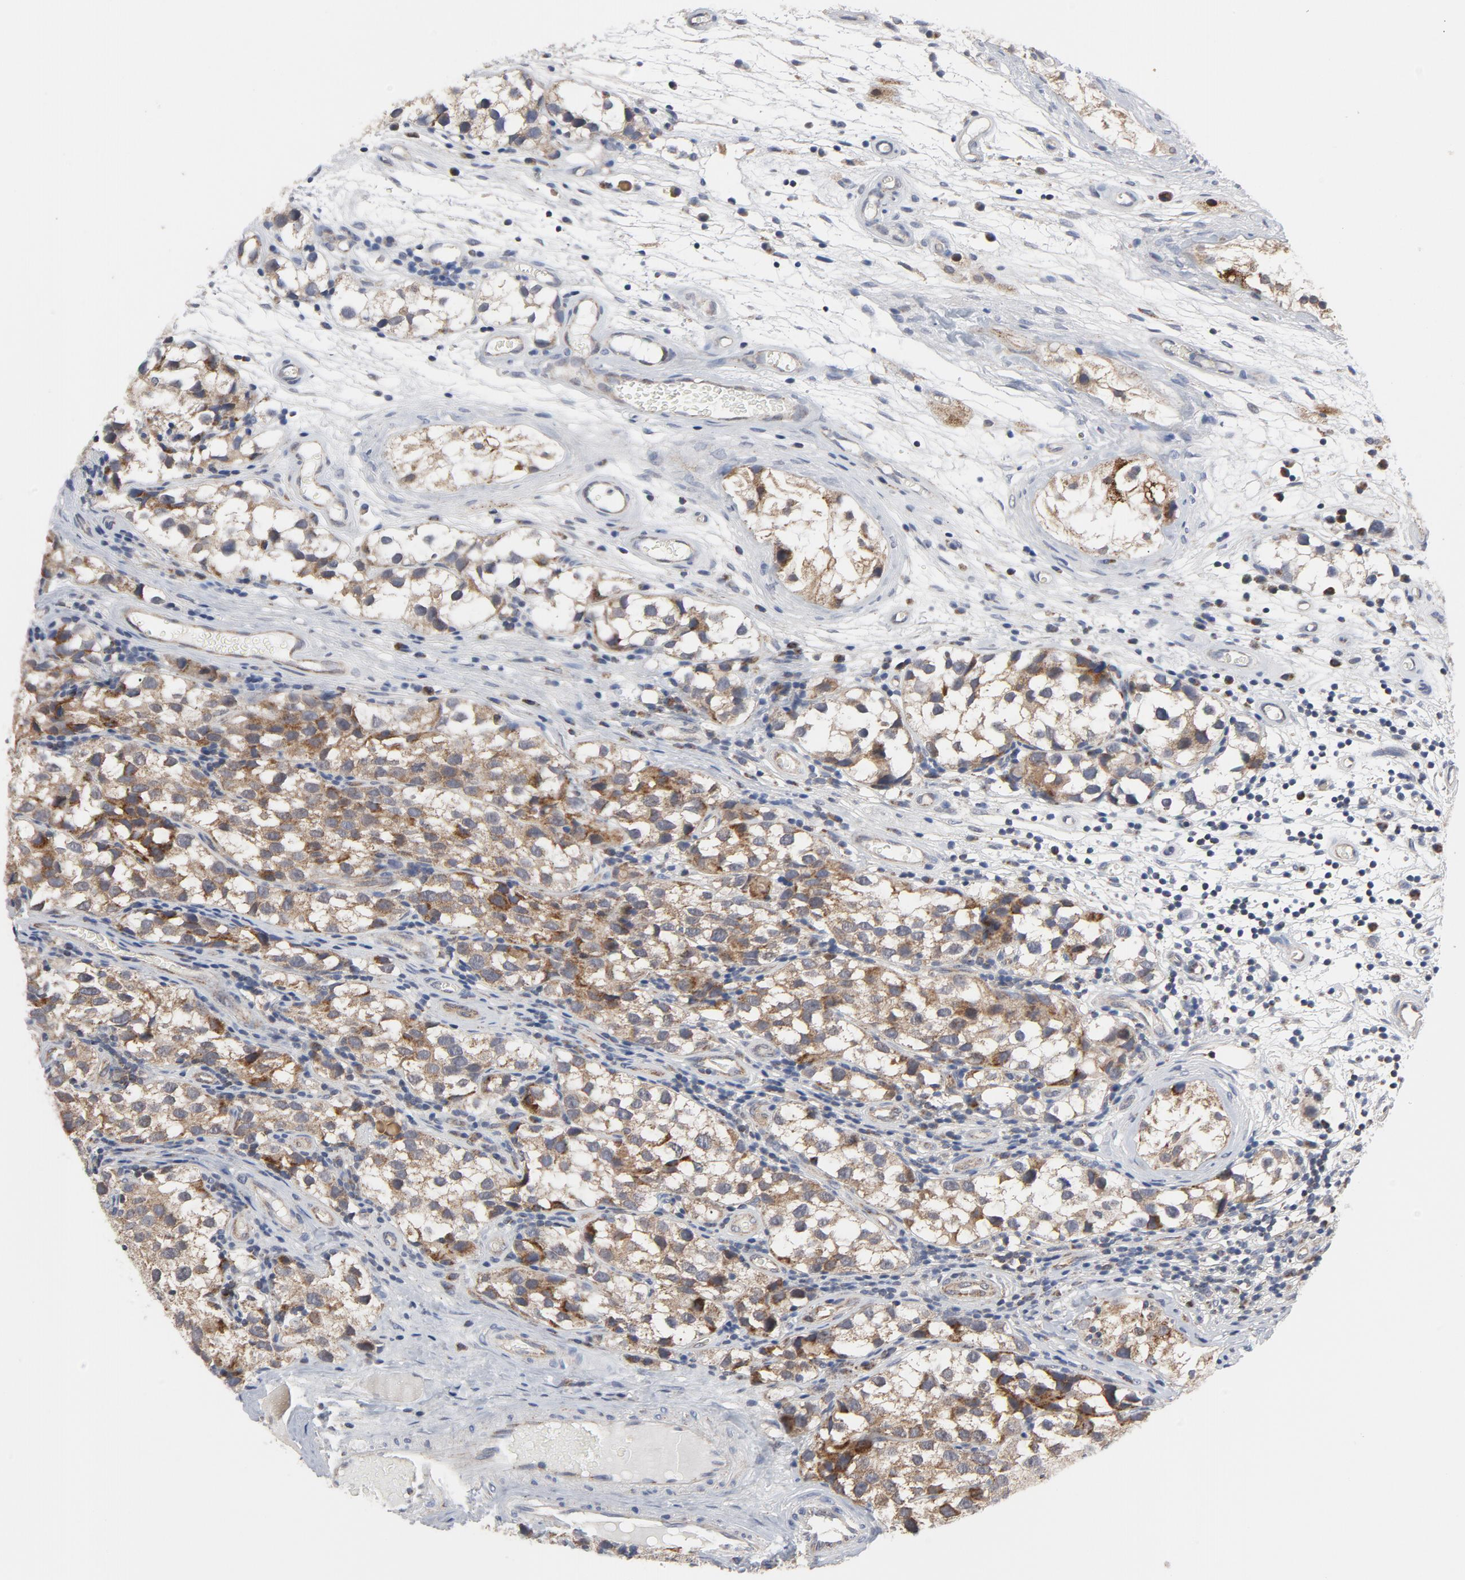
{"staining": {"intensity": "moderate", "quantity": ">75%", "location": "cytoplasmic/membranous"}, "tissue": "testis cancer", "cell_type": "Tumor cells", "image_type": "cancer", "snomed": [{"axis": "morphology", "description": "Seminoma, NOS"}, {"axis": "topography", "description": "Testis"}], "caption": "Immunohistochemistry (IHC) micrograph of human testis seminoma stained for a protein (brown), which exhibits medium levels of moderate cytoplasmic/membranous positivity in approximately >75% of tumor cells.", "gene": "RAPGEF4", "patient": {"sex": "male", "age": 39}}